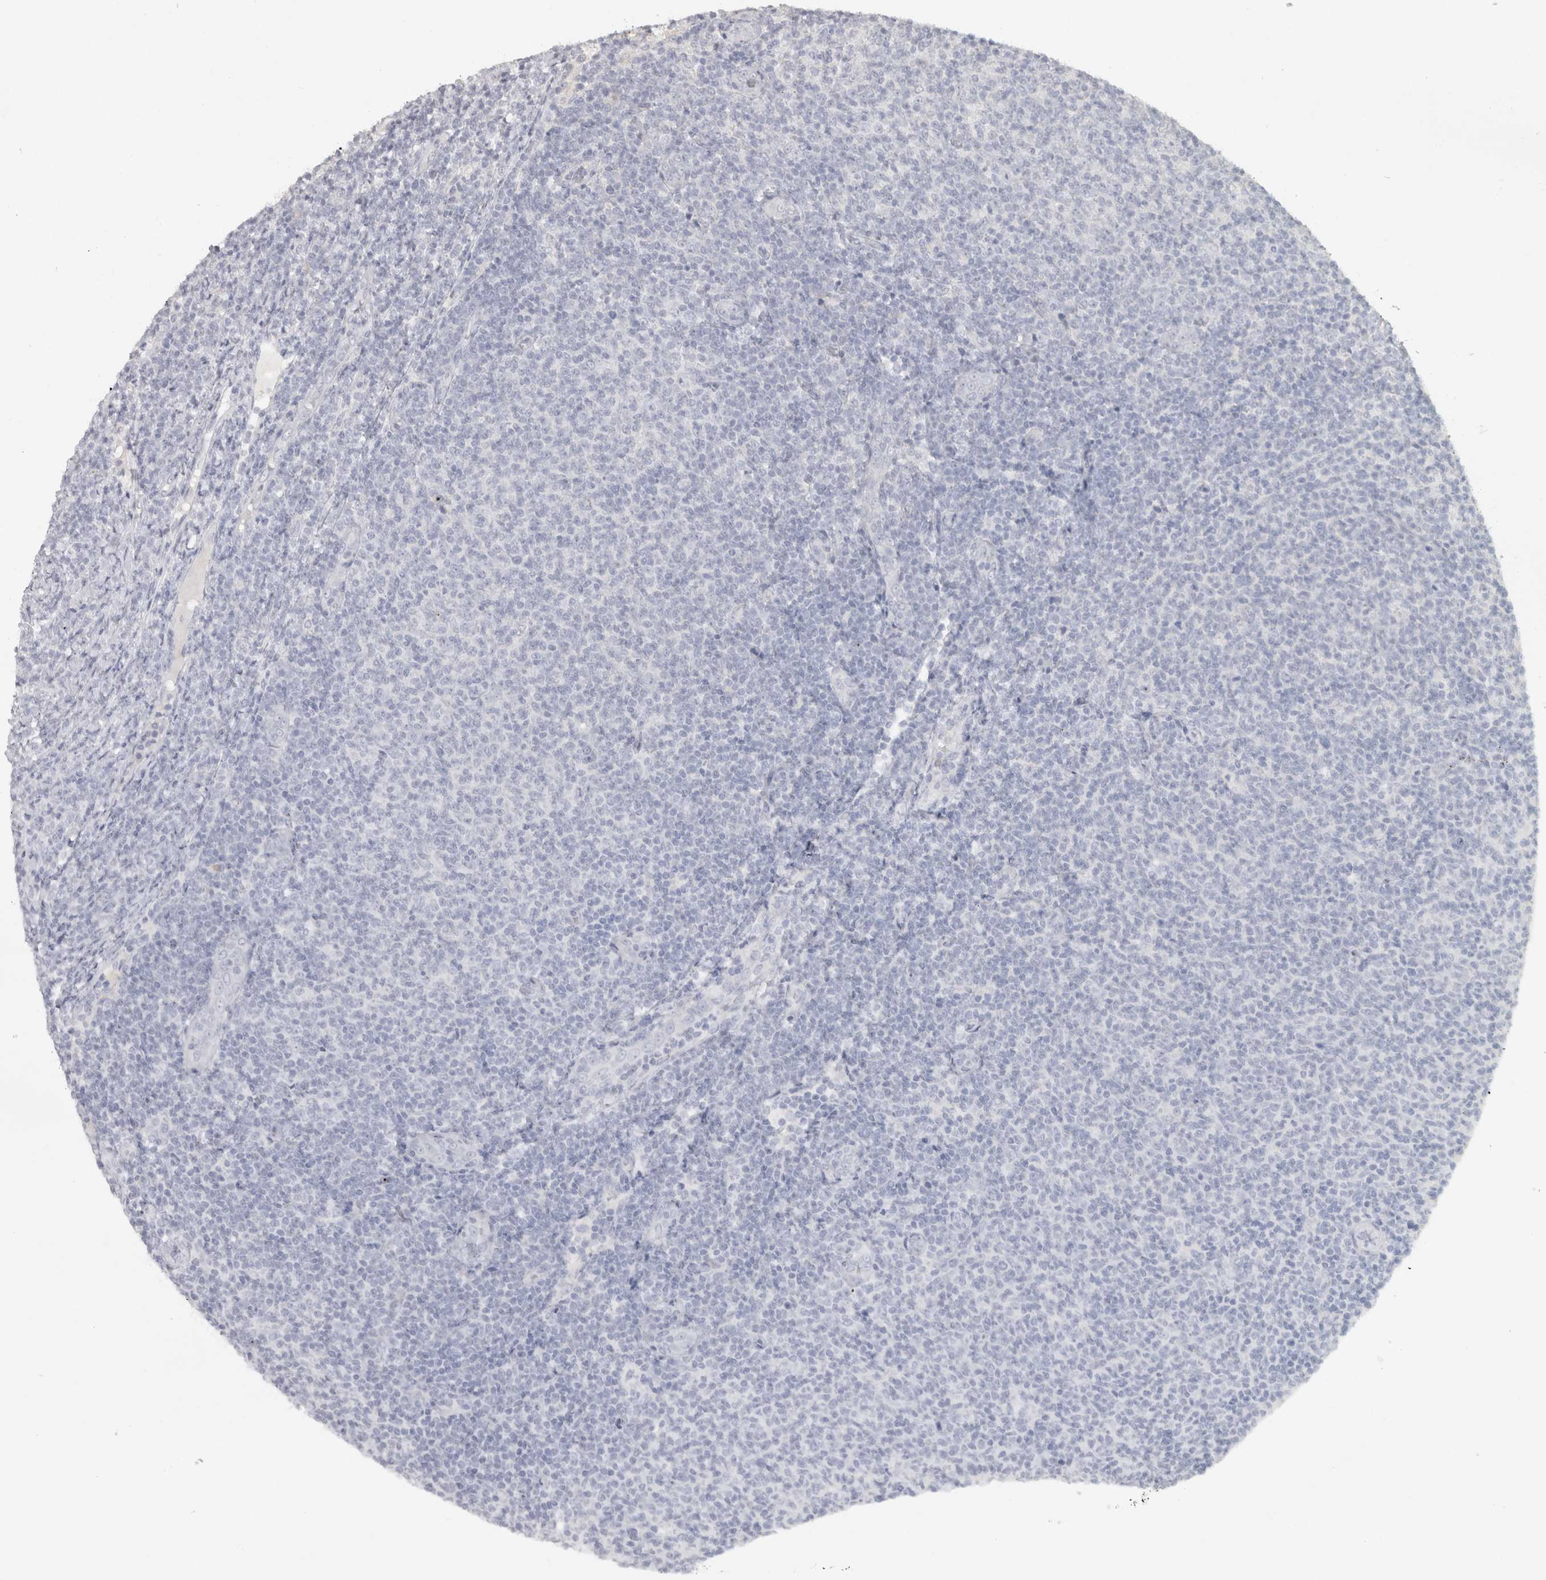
{"staining": {"intensity": "negative", "quantity": "none", "location": "none"}, "tissue": "lymphoma", "cell_type": "Tumor cells", "image_type": "cancer", "snomed": [{"axis": "morphology", "description": "Malignant lymphoma, non-Hodgkin's type, Low grade"}, {"axis": "topography", "description": "Lymph node"}], "caption": "Human malignant lymphoma, non-Hodgkin's type (low-grade) stained for a protein using immunohistochemistry (IHC) shows no expression in tumor cells.", "gene": "OSTN", "patient": {"sex": "male", "age": 66}}